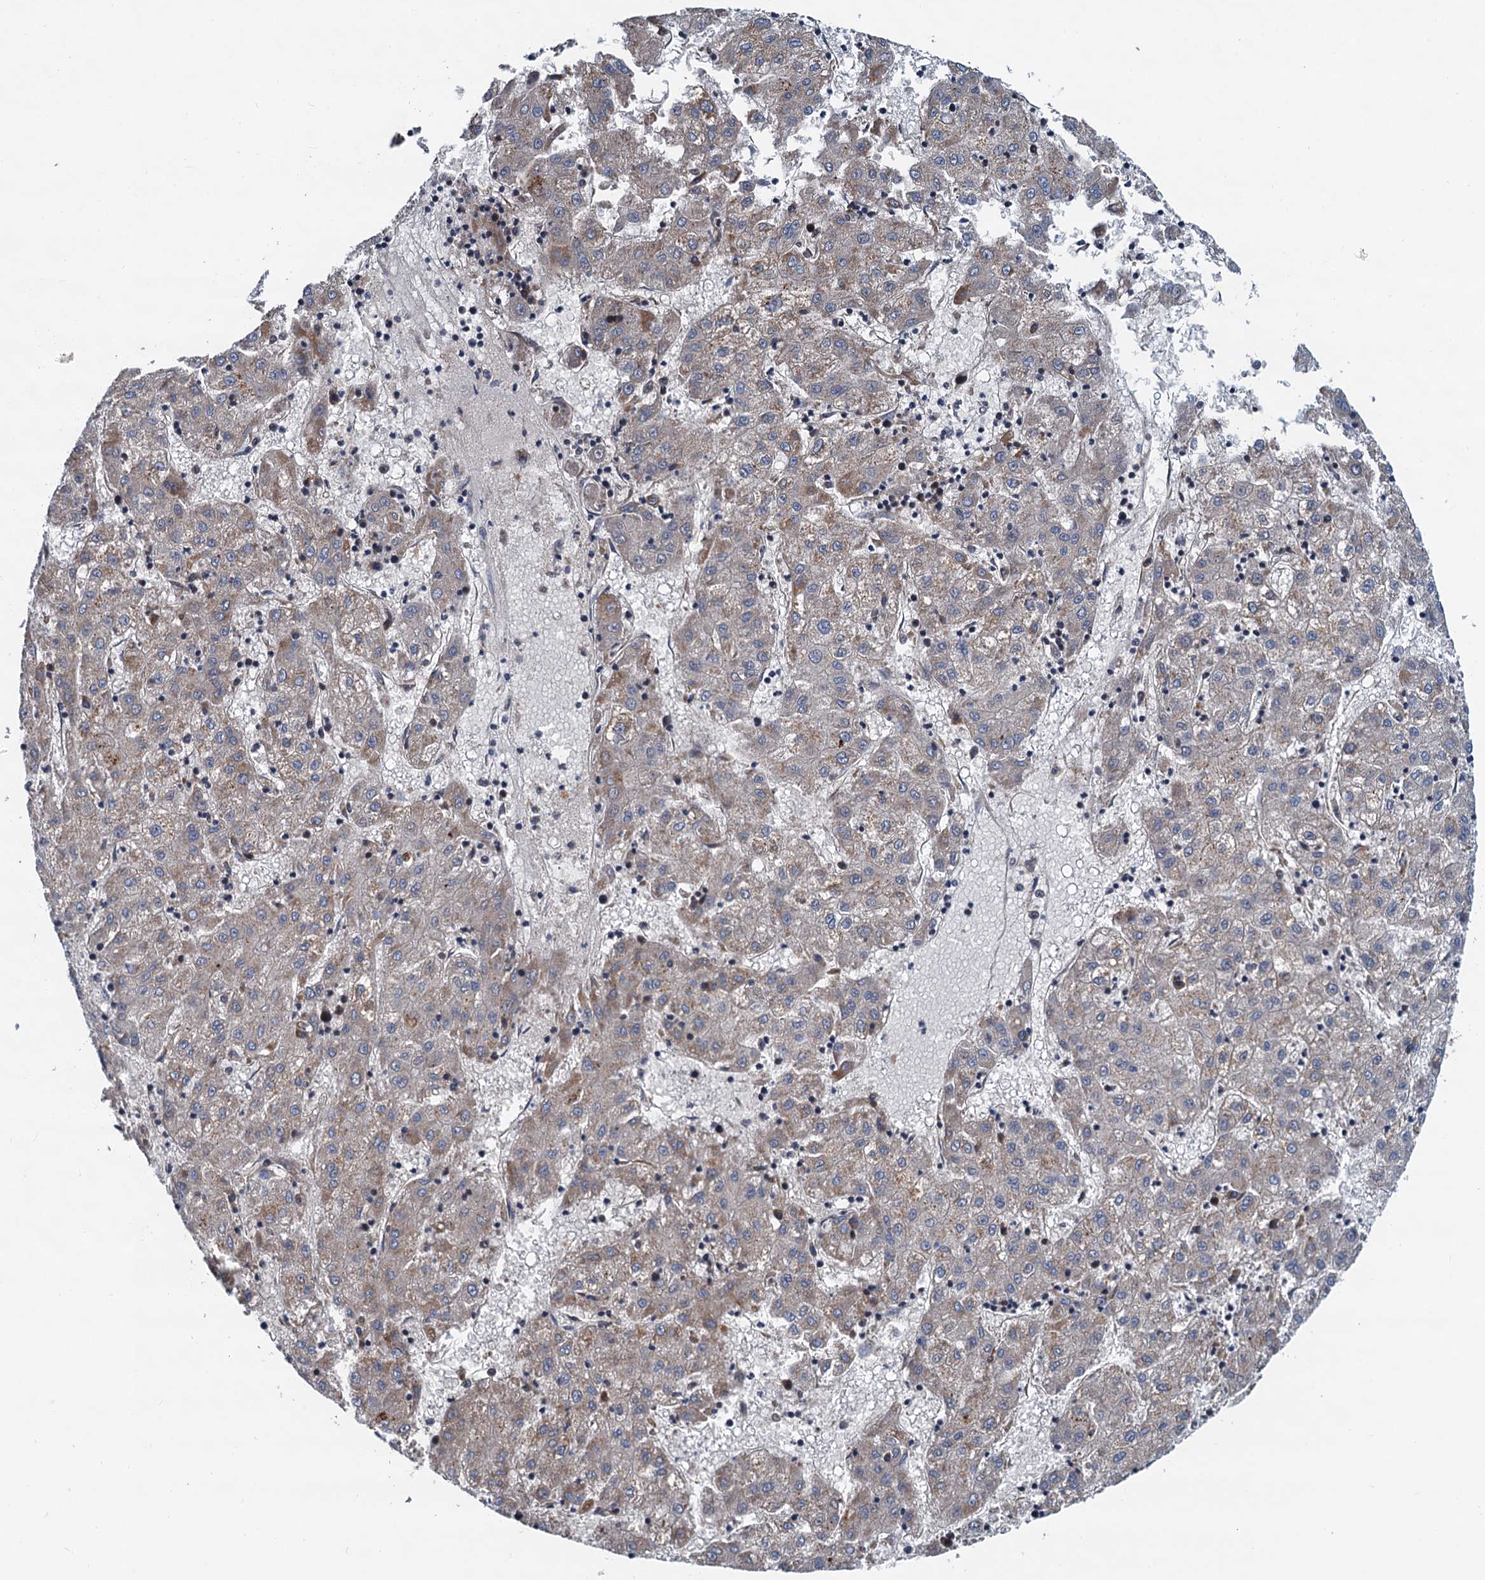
{"staining": {"intensity": "weak", "quantity": "<25%", "location": "cytoplasmic/membranous"}, "tissue": "liver cancer", "cell_type": "Tumor cells", "image_type": "cancer", "snomed": [{"axis": "morphology", "description": "Carcinoma, Hepatocellular, NOS"}, {"axis": "topography", "description": "Liver"}], "caption": "A micrograph of human hepatocellular carcinoma (liver) is negative for staining in tumor cells.", "gene": "AAGAB", "patient": {"sex": "male", "age": 72}}